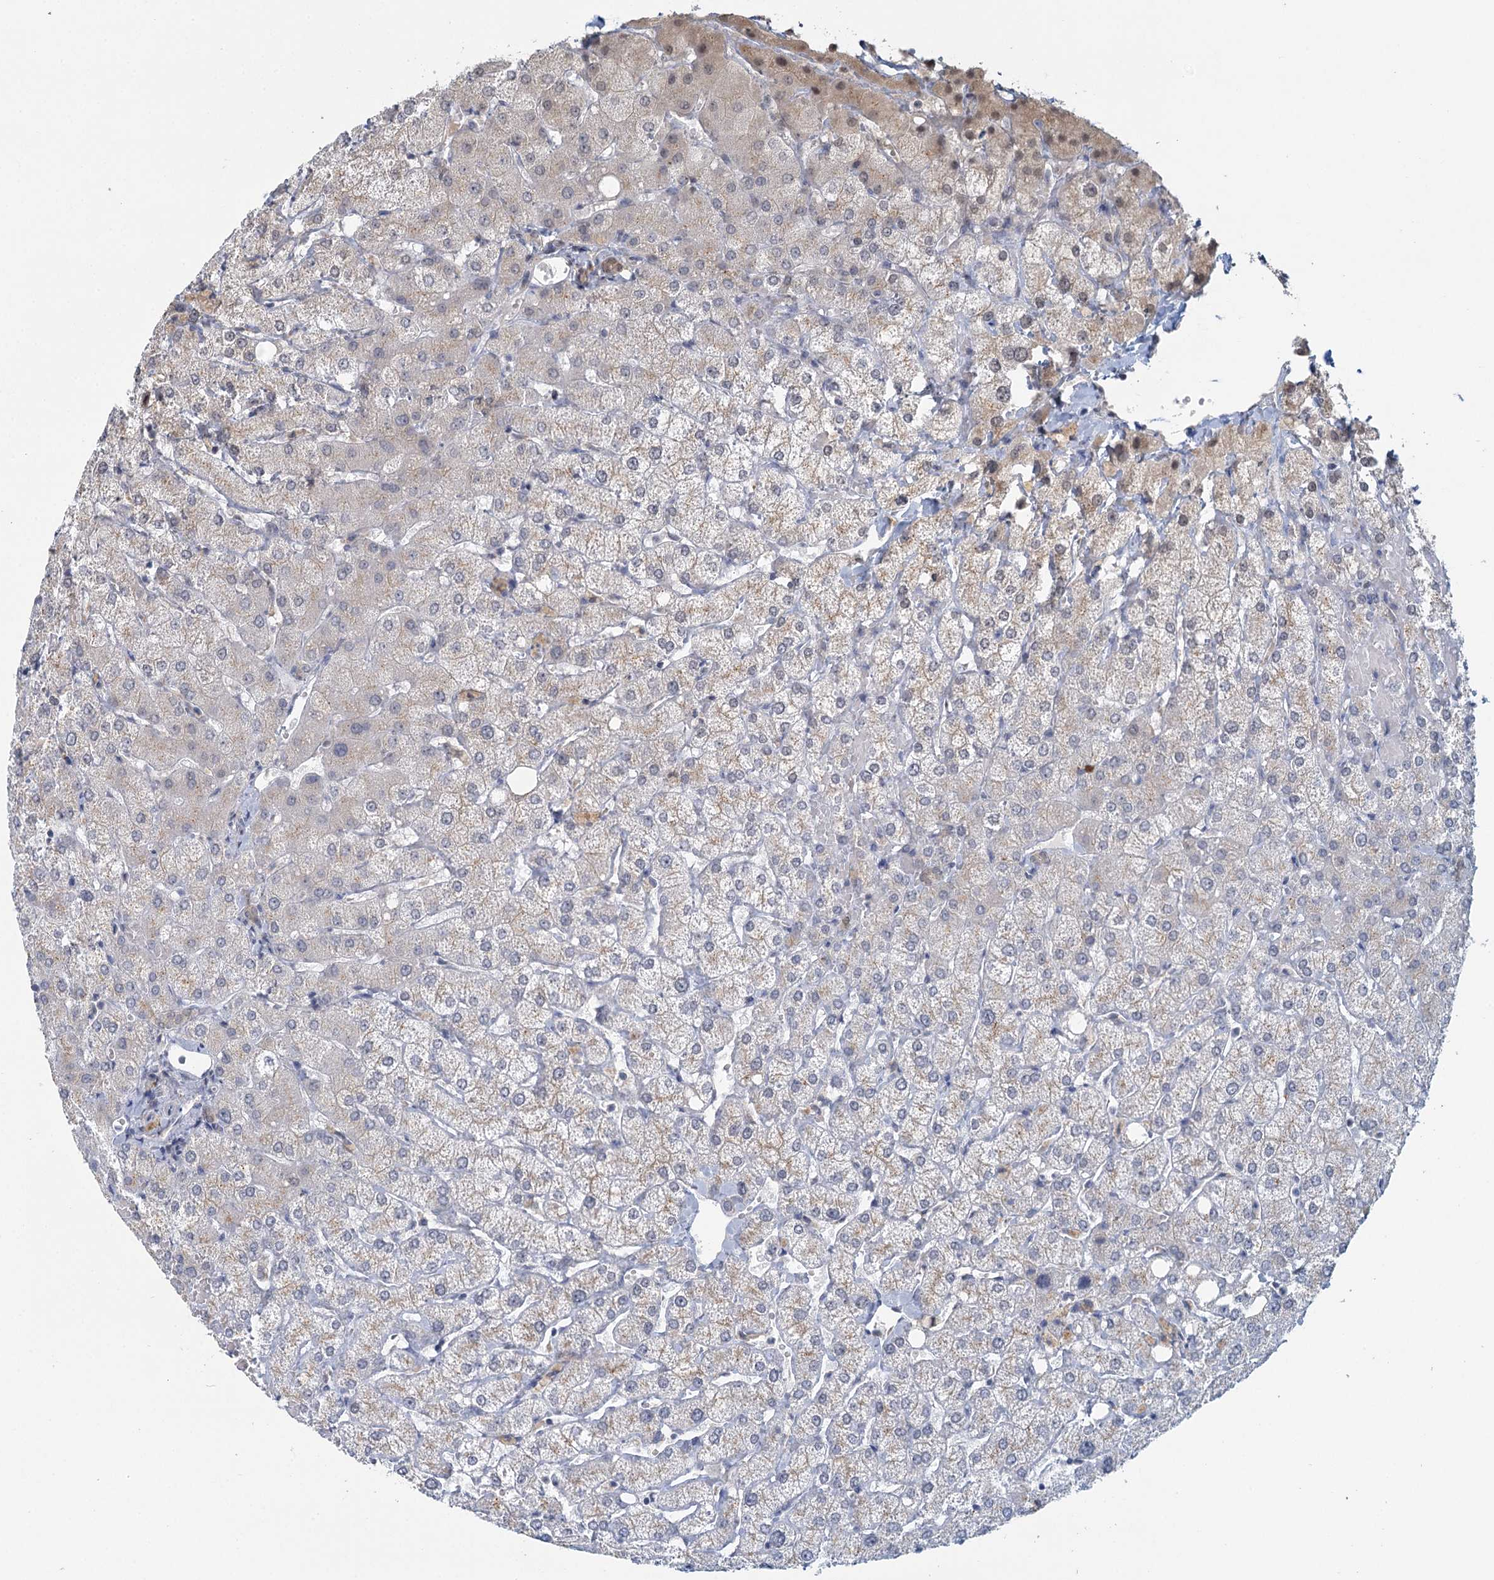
{"staining": {"intensity": "weak", "quantity": "25%-75%", "location": "cytoplasmic/membranous"}, "tissue": "liver", "cell_type": "Cholangiocytes", "image_type": "normal", "snomed": [{"axis": "morphology", "description": "Normal tissue, NOS"}, {"axis": "topography", "description": "Liver"}], "caption": "IHC (DAB) staining of normal liver exhibits weak cytoplasmic/membranous protein staining in about 25%-75% of cholangiocytes. Immunohistochemistry stains the protein in brown and the nuclei are stained blue.", "gene": "MYO7B", "patient": {"sex": "female", "age": 54}}